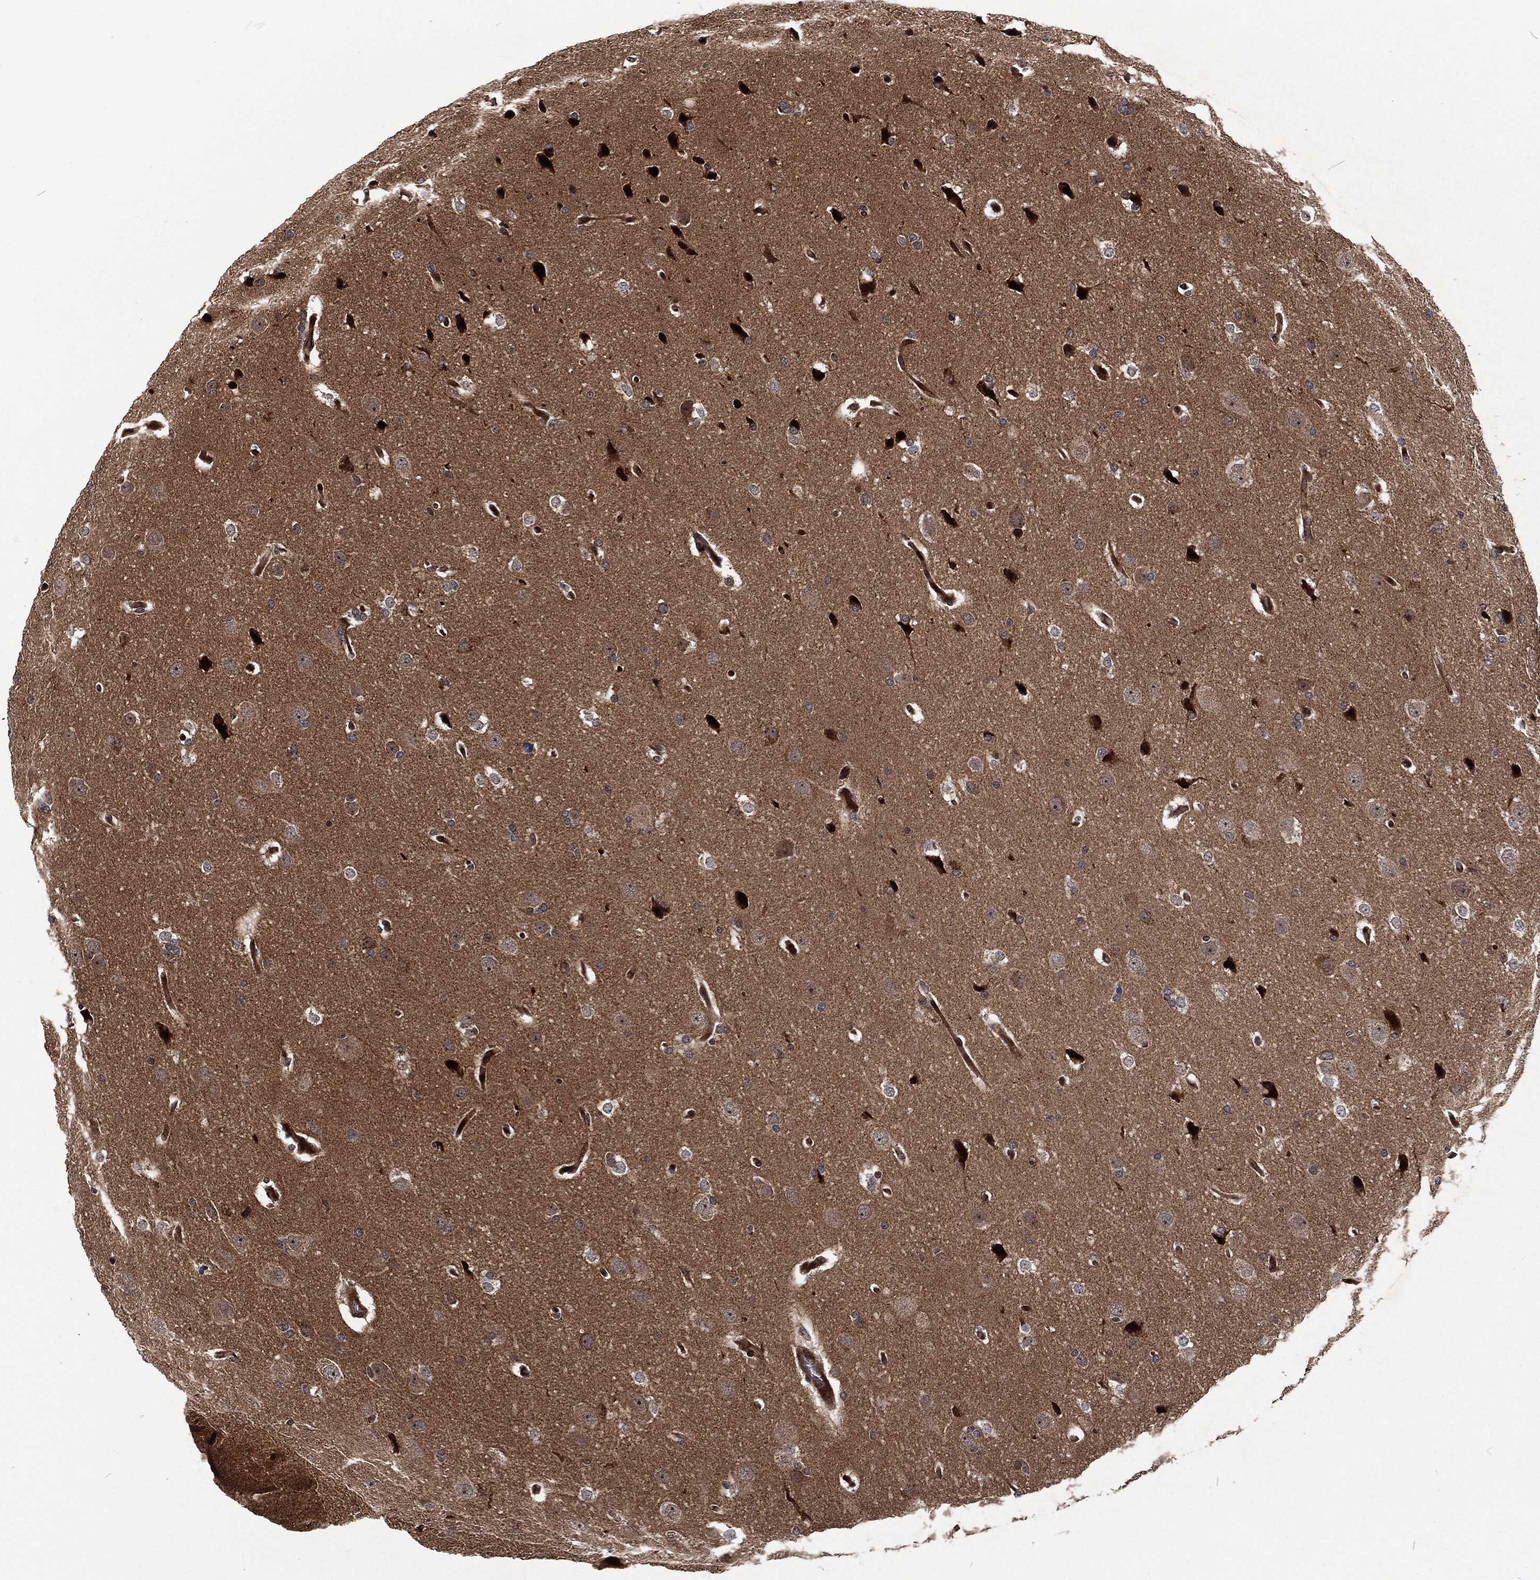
{"staining": {"intensity": "negative", "quantity": "none", "location": "none"}, "tissue": "glioma", "cell_type": "Tumor cells", "image_type": "cancer", "snomed": [{"axis": "morphology", "description": "Glioma, malignant, Low grade"}, {"axis": "topography", "description": "Brain"}], "caption": "Immunohistochemical staining of malignant glioma (low-grade) displays no significant positivity in tumor cells.", "gene": "CMPK2", "patient": {"sex": "female", "age": 37}}